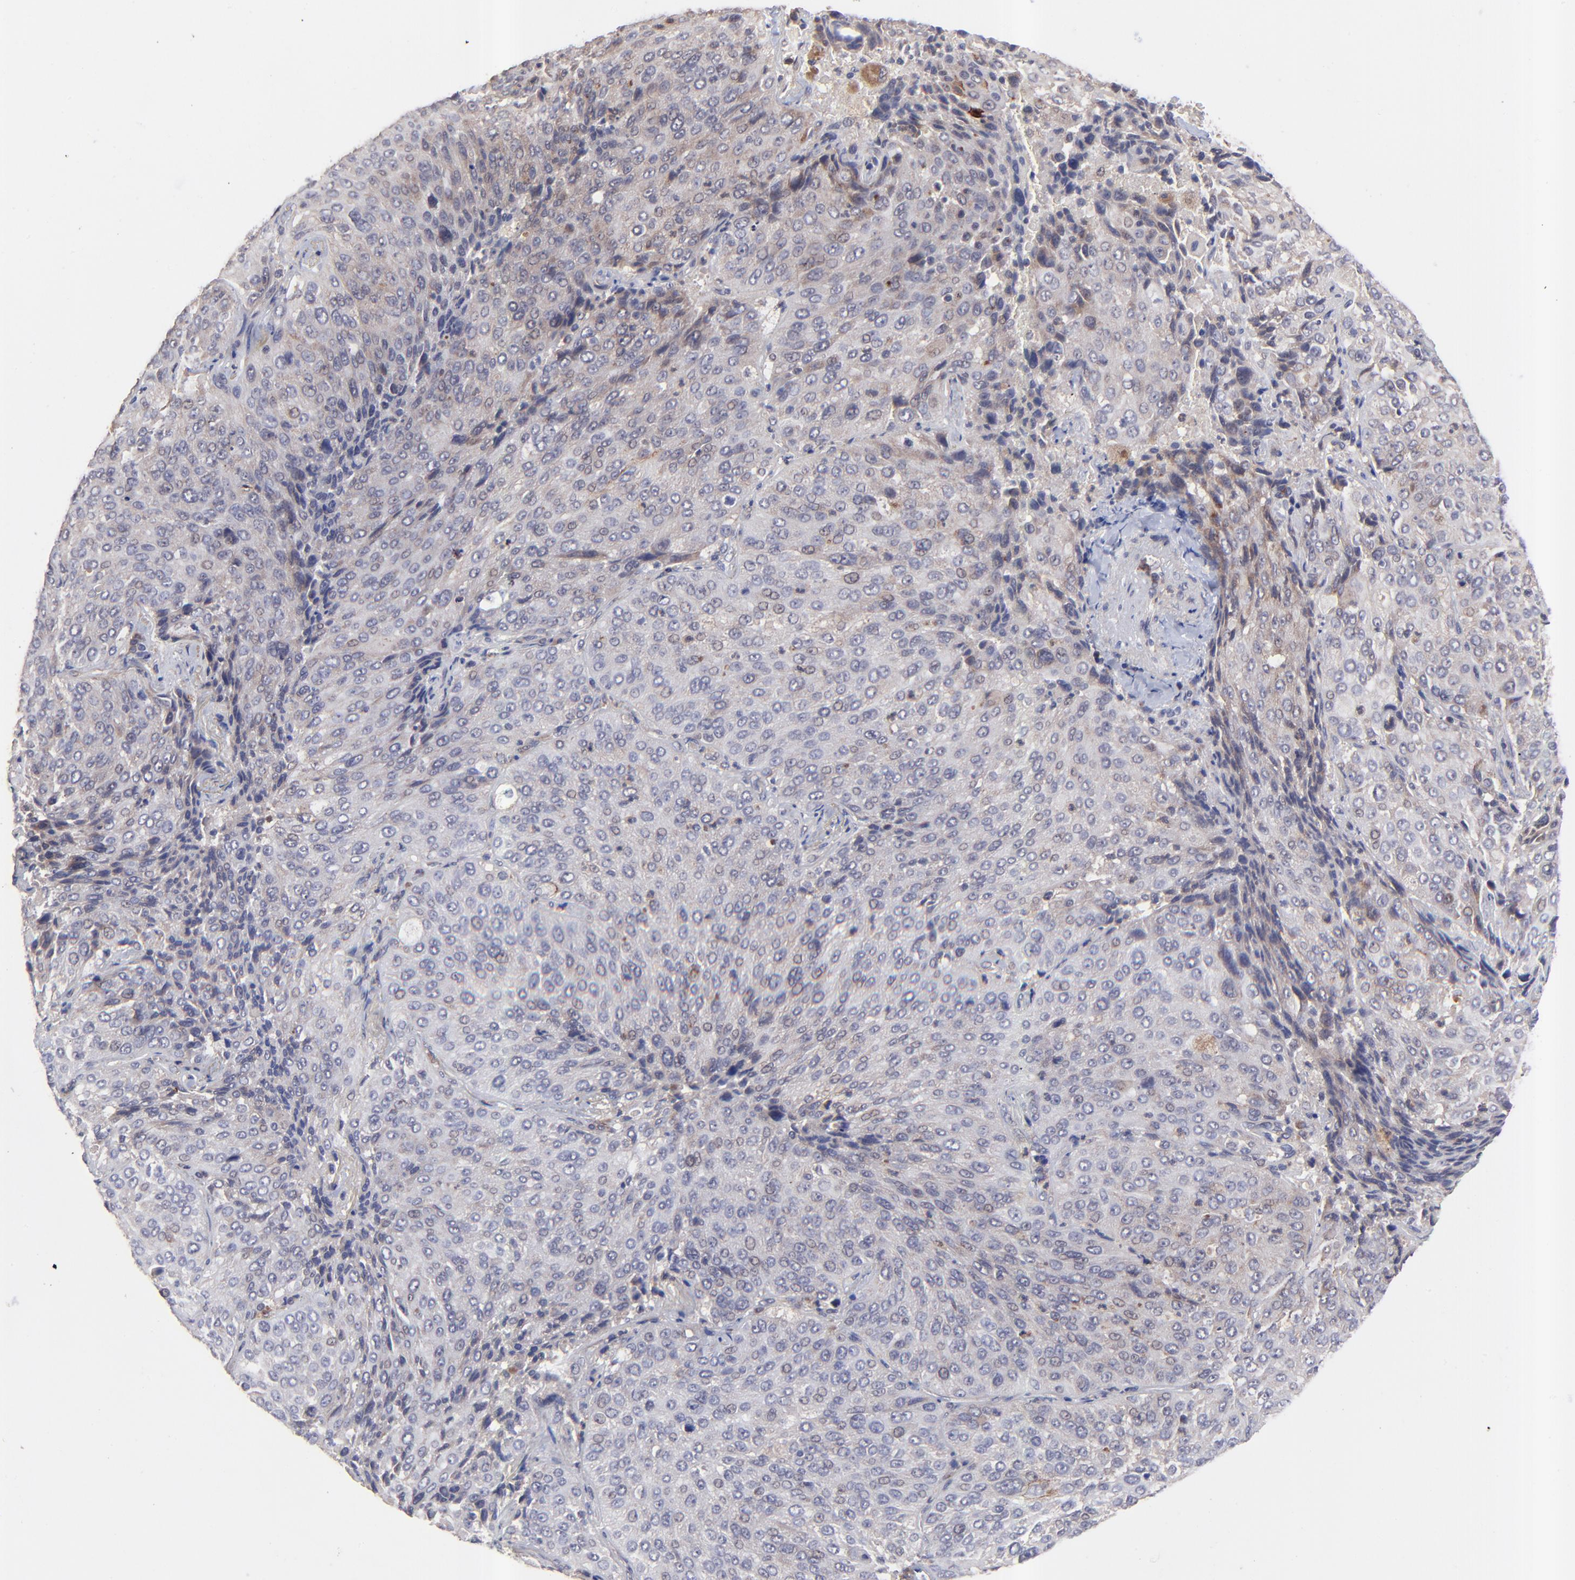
{"staining": {"intensity": "weak", "quantity": "<25%", "location": "cytoplasmic/membranous"}, "tissue": "lung cancer", "cell_type": "Tumor cells", "image_type": "cancer", "snomed": [{"axis": "morphology", "description": "Squamous cell carcinoma, NOS"}, {"axis": "topography", "description": "Lung"}], "caption": "Immunohistochemical staining of squamous cell carcinoma (lung) shows no significant expression in tumor cells.", "gene": "BAIAP2L2", "patient": {"sex": "male", "age": 54}}